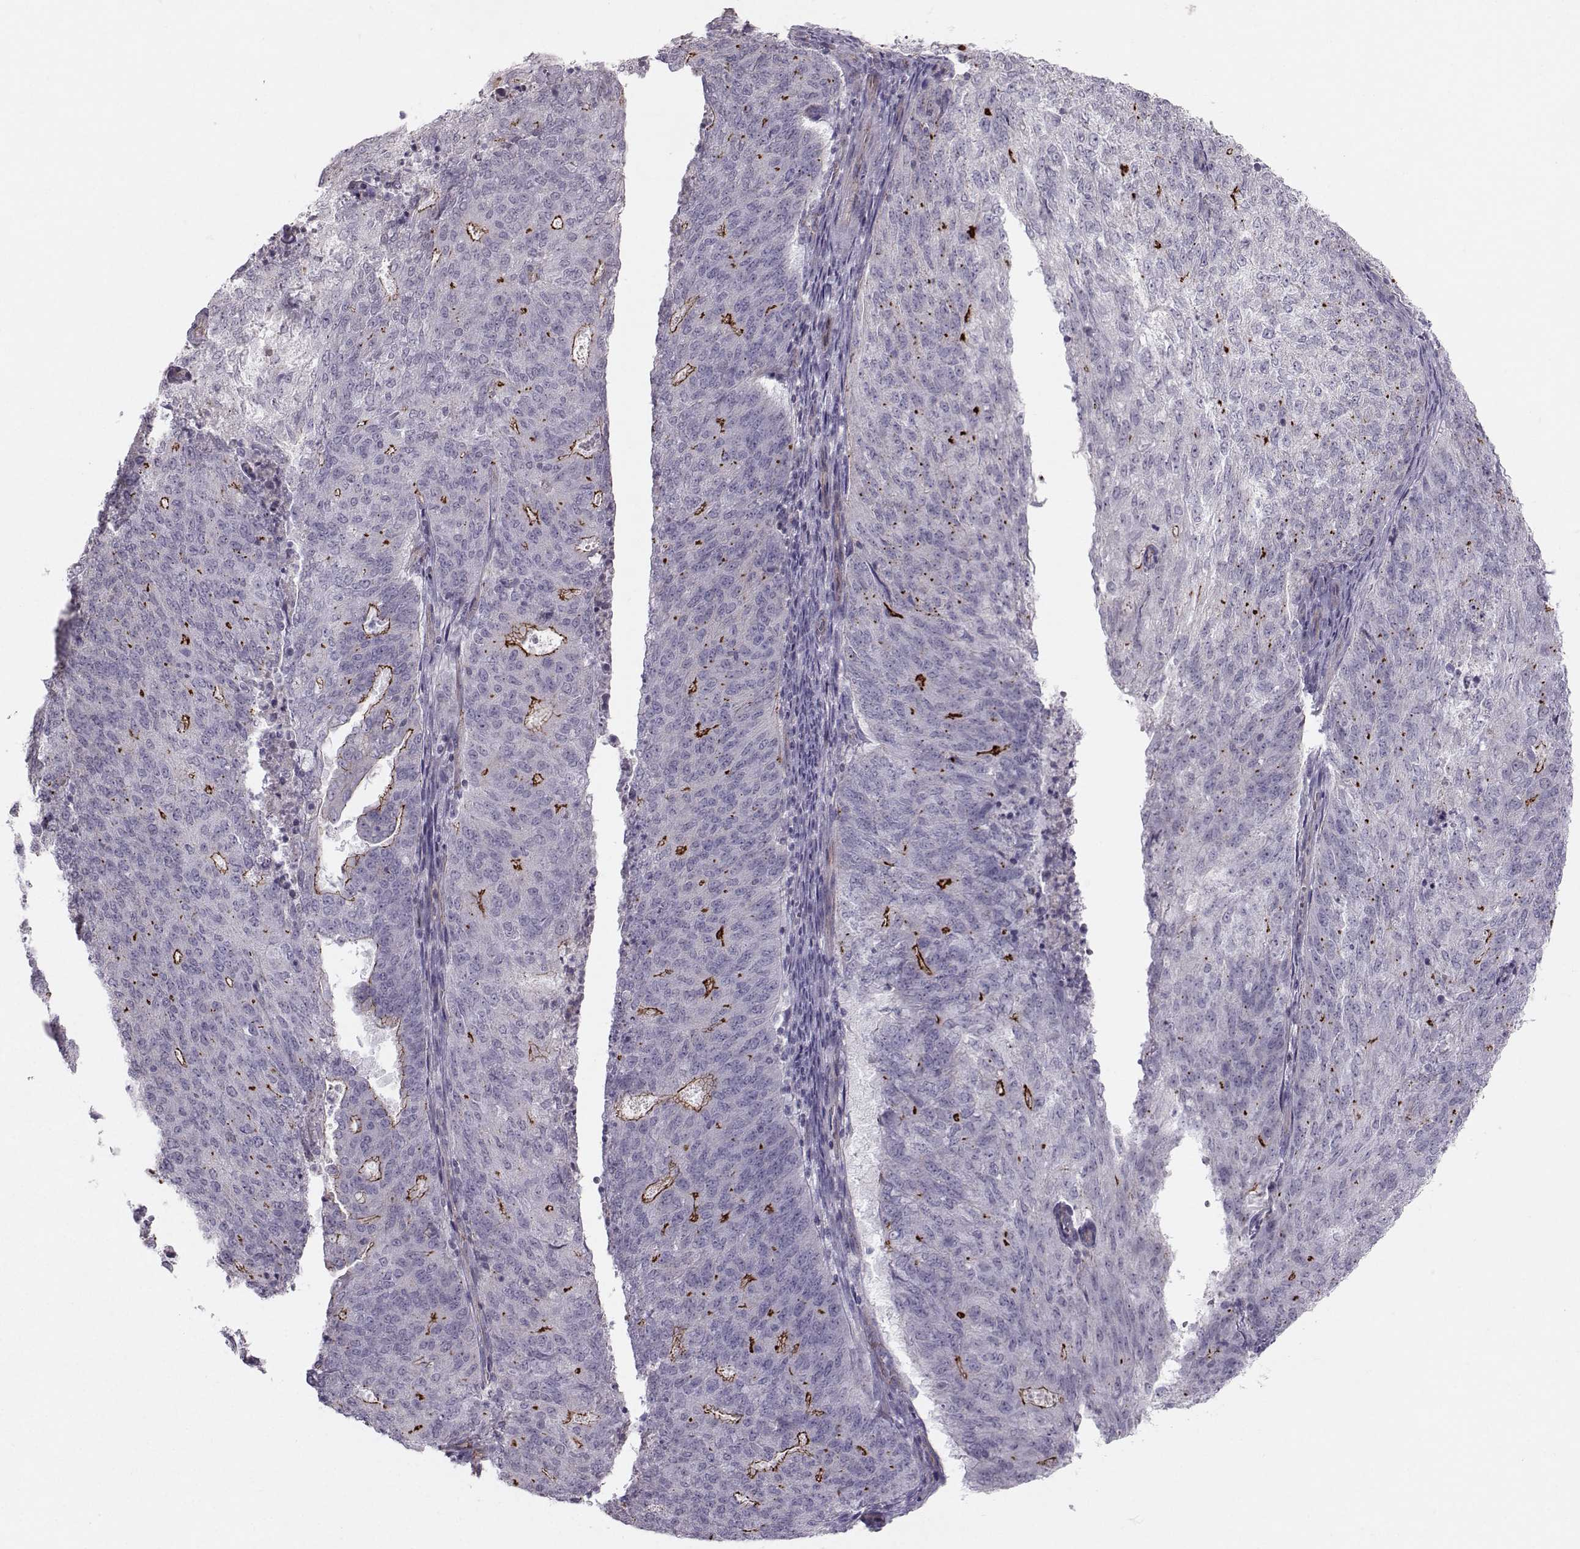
{"staining": {"intensity": "strong", "quantity": "<25%", "location": "cytoplasmic/membranous"}, "tissue": "endometrial cancer", "cell_type": "Tumor cells", "image_type": "cancer", "snomed": [{"axis": "morphology", "description": "Adenocarcinoma, NOS"}, {"axis": "topography", "description": "Endometrium"}], "caption": "High-magnification brightfield microscopy of endometrial adenocarcinoma stained with DAB (3,3'-diaminobenzidine) (brown) and counterstained with hematoxylin (blue). tumor cells exhibit strong cytoplasmic/membranous expression is appreciated in about<25% of cells.", "gene": "MAST1", "patient": {"sex": "female", "age": 82}}